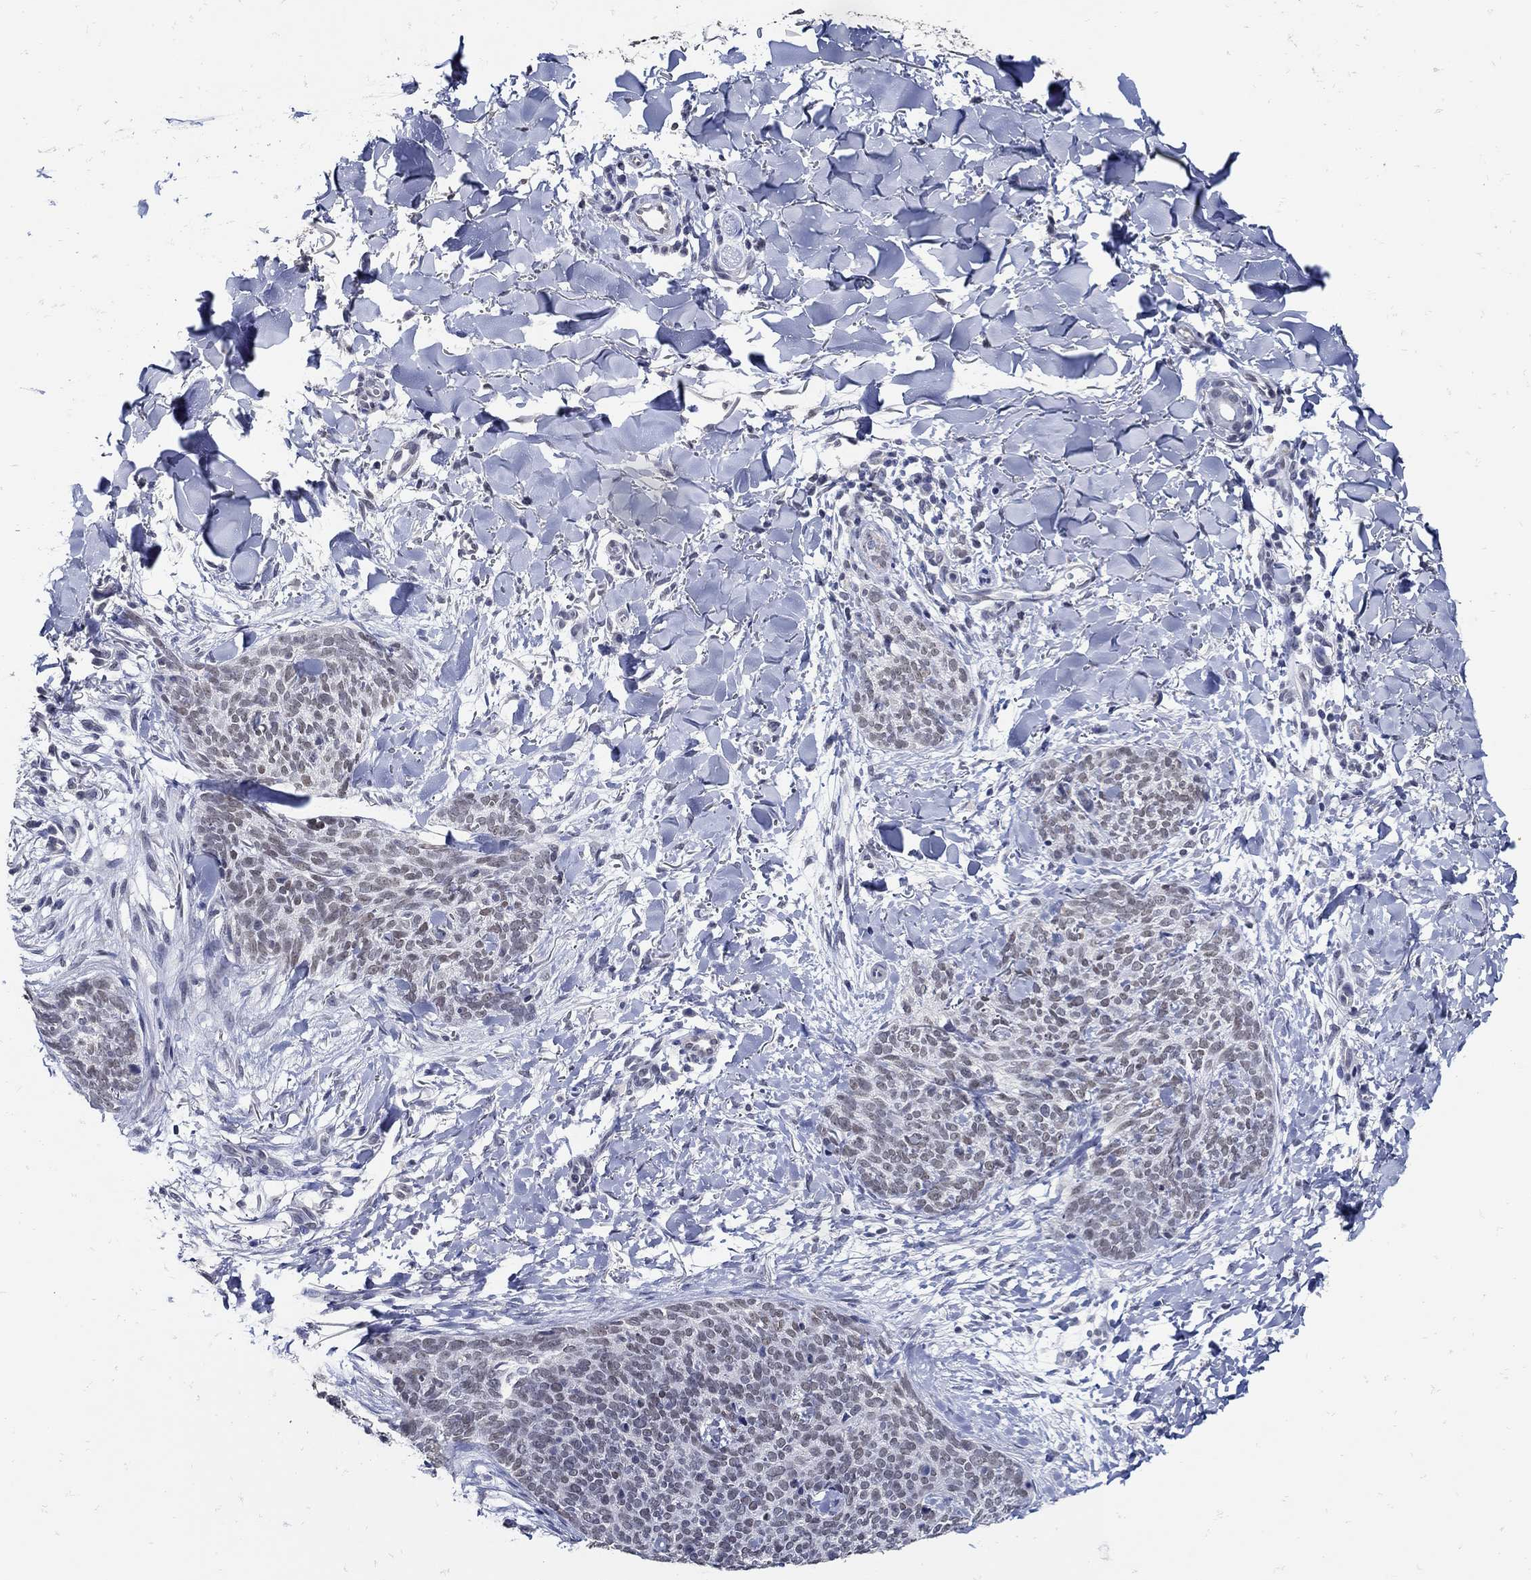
{"staining": {"intensity": "weak", "quantity": "25%-75%", "location": "nuclear"}, "tissue": "skin cancer", "cell_type": "Tumor cells", "image_type": "cancer", "snomed": [{"axis": "morphology", "description": "Basal cell carcinoma"}, {"axis": "topography", "description": "Skin"}], "caption": "A brown stain shows weak nuclear staining of a protein in human skin cancer tumor cells. (DAB IHC with brightfield microscopy, high magnification).", "gene": "KCNN3", "patient": {"sex": "male", "age": 64}}